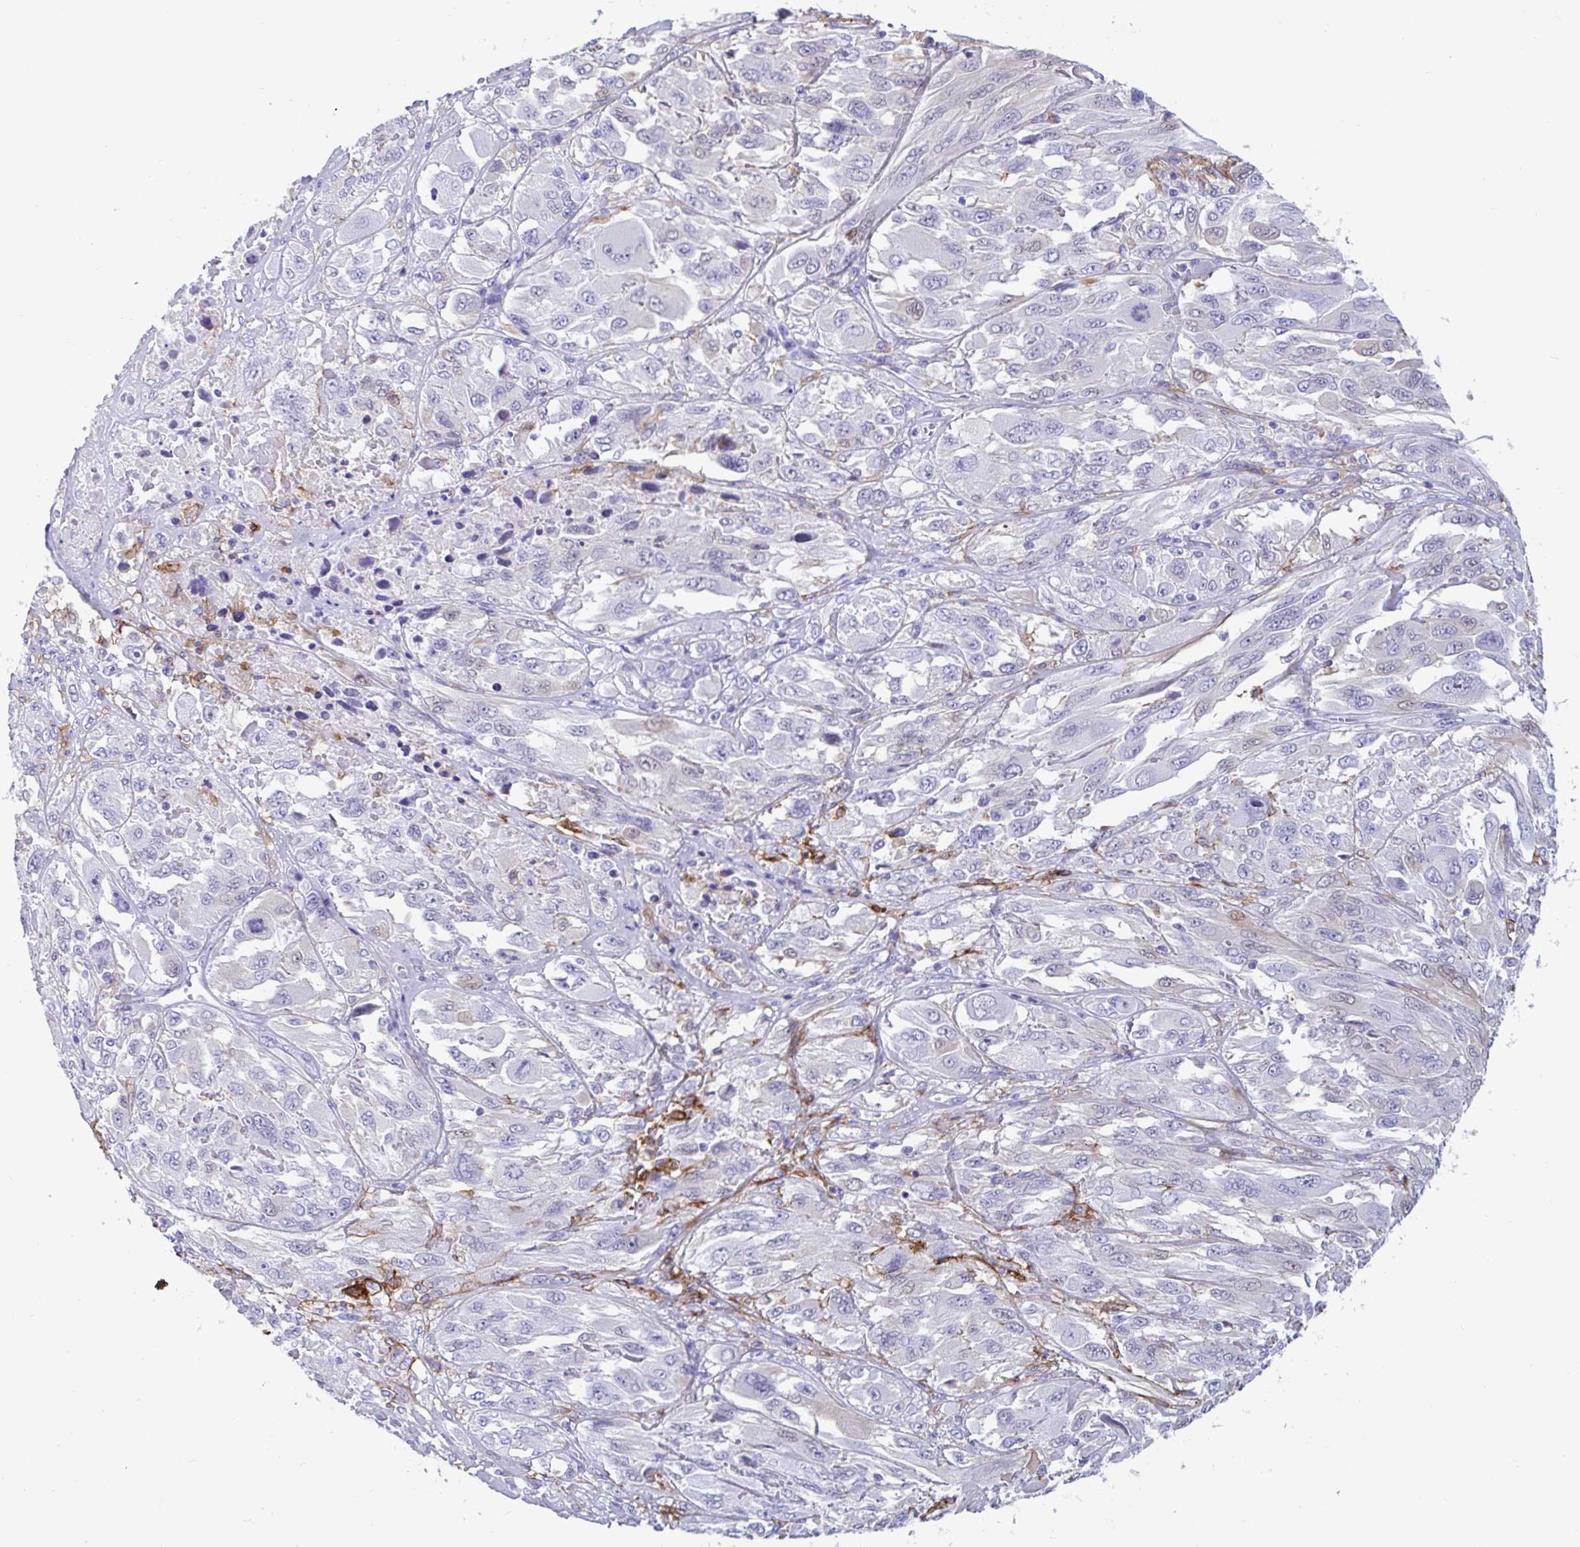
{"staining": {"intensity": "weak", "quantity": "<25%", "location": "cytoplasmic/membranous,nuclear"}, "tissue": "melanoma", "cell_type": "Tumor cells", "image_type": "cancer", "snomed": [{"axis": "morphology", "description": "Malignant melanoma, NOS"}, {"axis": "topography", "description": "Skin"}], "caption": "There is no significant staining in tumor cells of malignant melanoma.", "gene": "GKN2", "patient": {"sex": "female", "age": 91}}